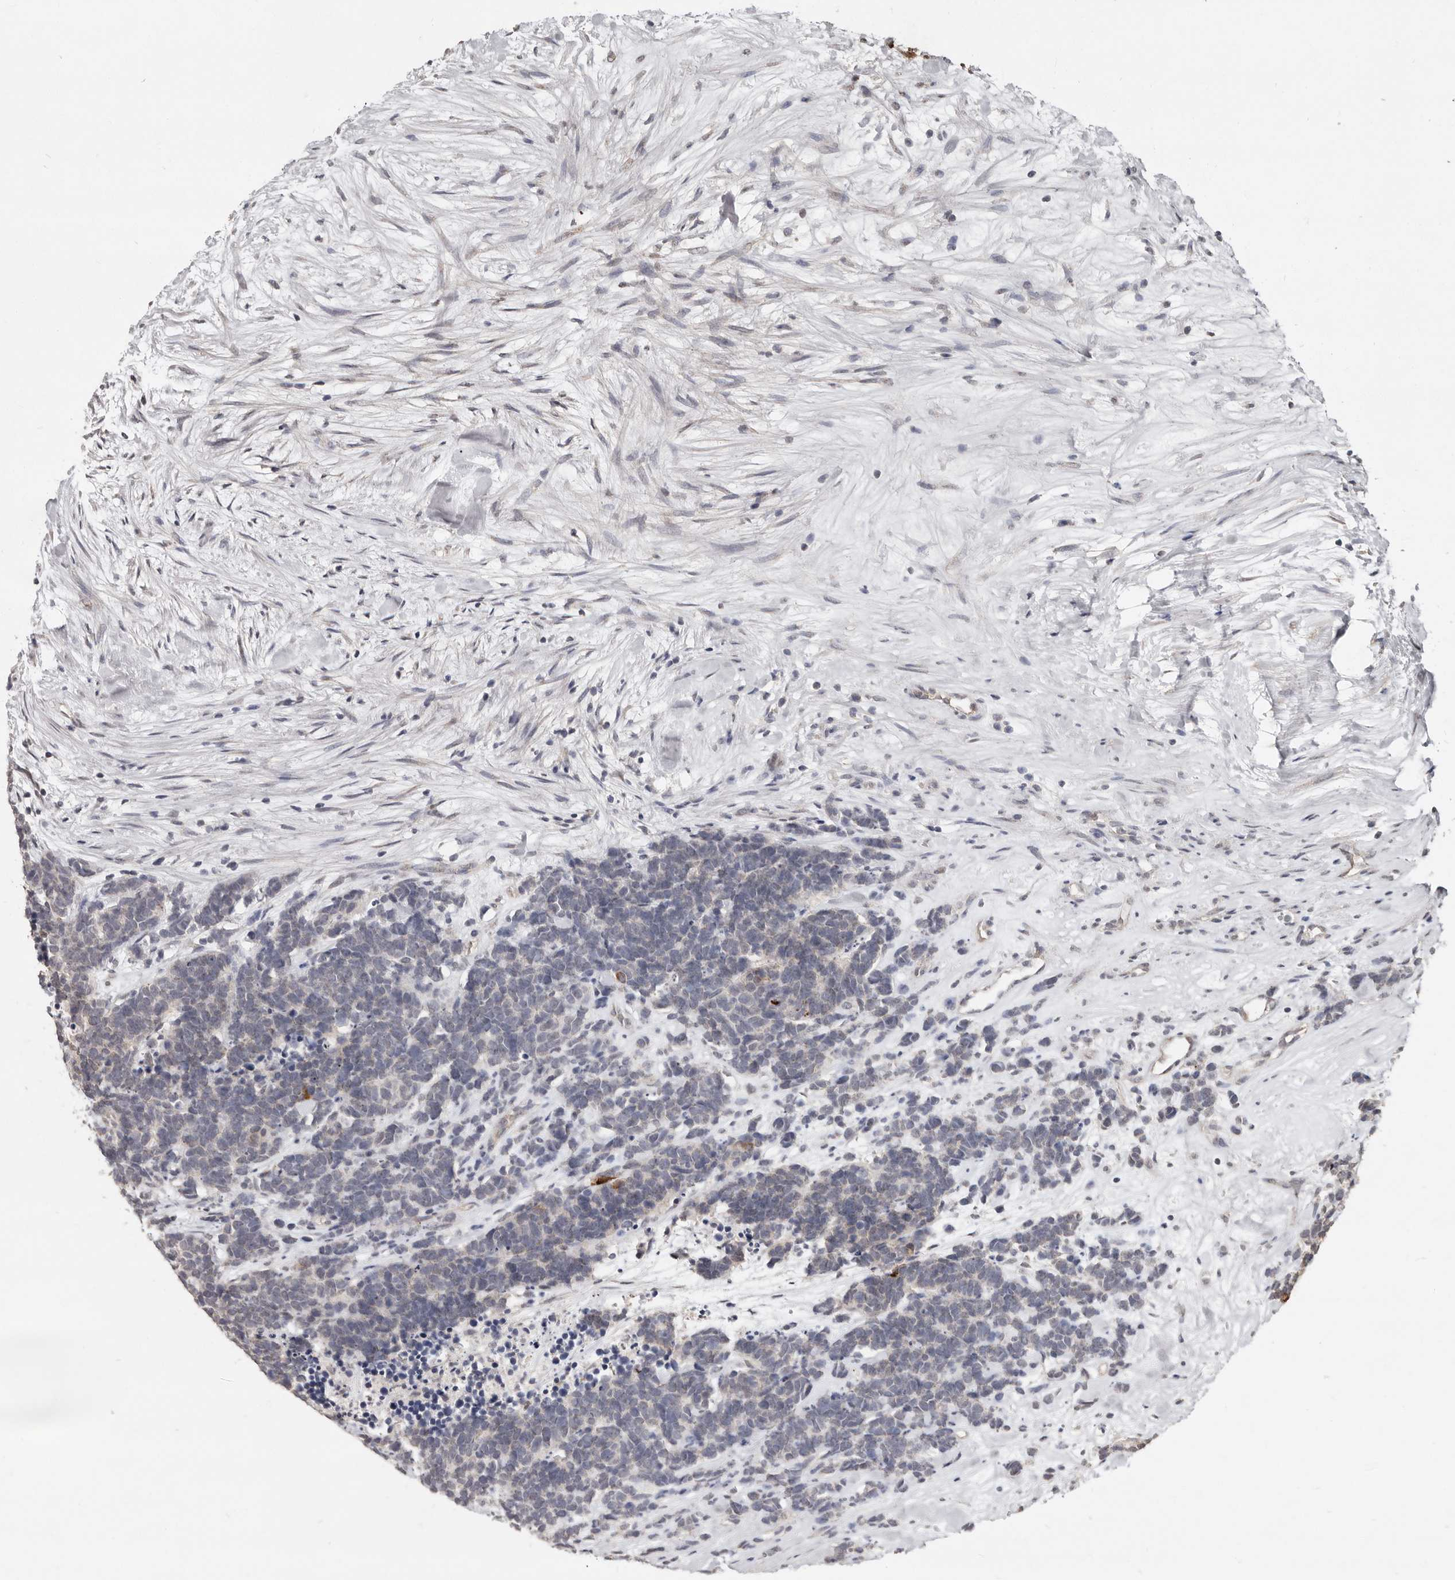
{"staining": {"intensity": "negative", "quantity": "none", "location": "none"}, "tissue": "carcinoid", "cell_type": "Tumor cells", "image_type": "cancer", "snomed": [{"axis": "morphology", "description": "Carcinoma, NOS"}, {"axis": "morphology", "description": "Carcinoid, malignant, NOS"}, {"axis": "topography", "description": "Urinary bladder"}], "caption": "A high-resolution micrograph shows immunohistochemistry staining of carcinoid, which displays no significant expression in tumor cells.", "gene": "LINGO2", "patient": {"sex": "male", "age": 57}}